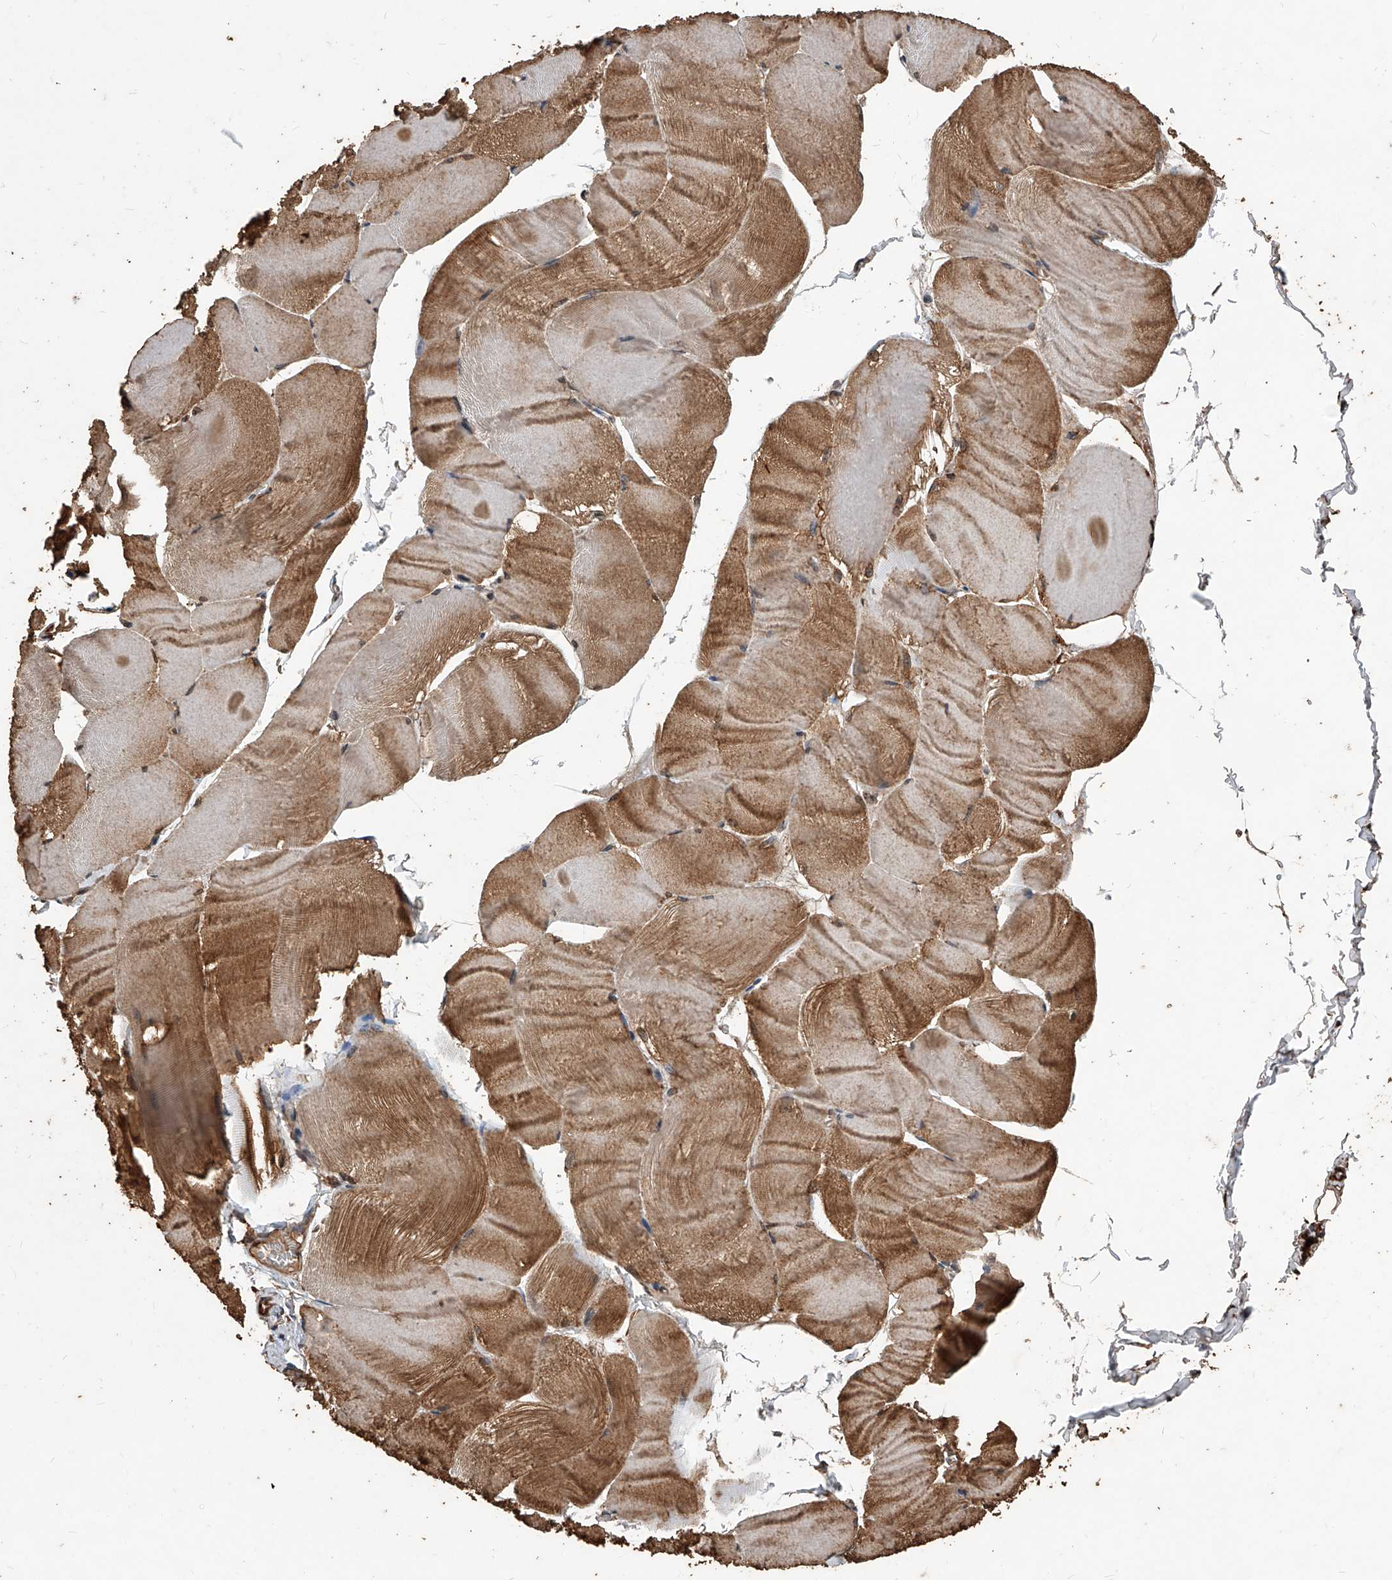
{"staining": {"intensity": "moderate", "quantity": "25%-75%", "location": "cytoplasmic/membranous"}, "tissue": "skeletal muscle", "cell_type": "Myocytes", "image_type": "normal", "snomed": [{"axis": "morphology", "description": "Normal tissue, NOS"}, {"axis": "morphology", "description": "Basal cell carcinoma"}, {"axis": "topography", "description": "Skeletal muscle"}], "caption": "IHC of benign human skeletal muscle shows medium levels of moderate cytoplasmic/membranous staining in approximately 25%-75% of myocytes. (Stains: DAB (3,3'-diaminobenzidine) in brown, nuclei in blue, Microscopy: brightfield microscopy at high magnification).", "gene": "UCP2", "patient": {"sex": "female", "age": 64}}